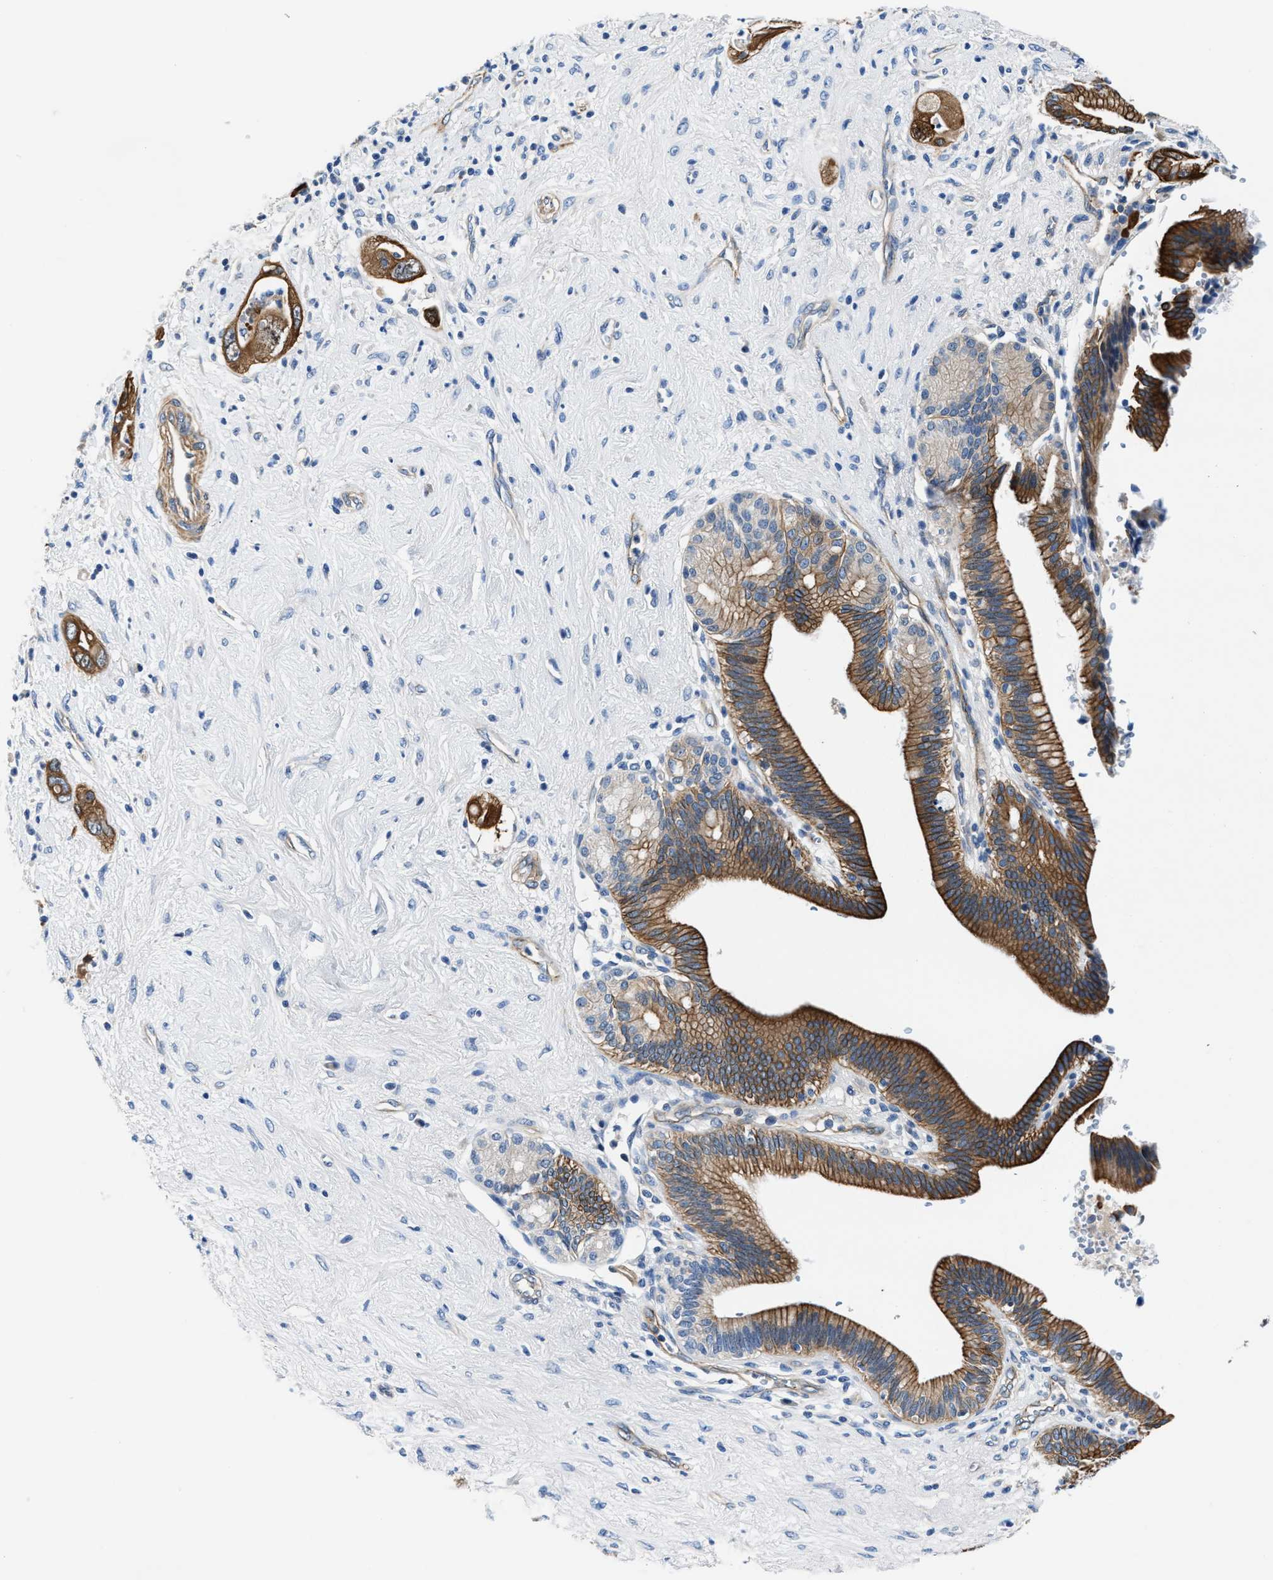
{"staining": {"intensity": "moderate", "quantity": ">75%", "location": "cytoplasmic/membranous"}, "tissue": "pancreatic cancer", "cell_type": "Tumor cells", "image_type": "cancer", "snomed": [{"axis": "morphology", "description": "Adenocarcinoma, NOS"}, {"axis": "topography", "description": "Pancreas"}], "caption": "Immunohistochemical staining of human pancreatic cancer exhibits medium levels of moderate cytoplasmic/membranous protein staining in approximately >75% of tumor cells.", "gene": "PARG", "patient": {"sex": "male", "age": 59}}